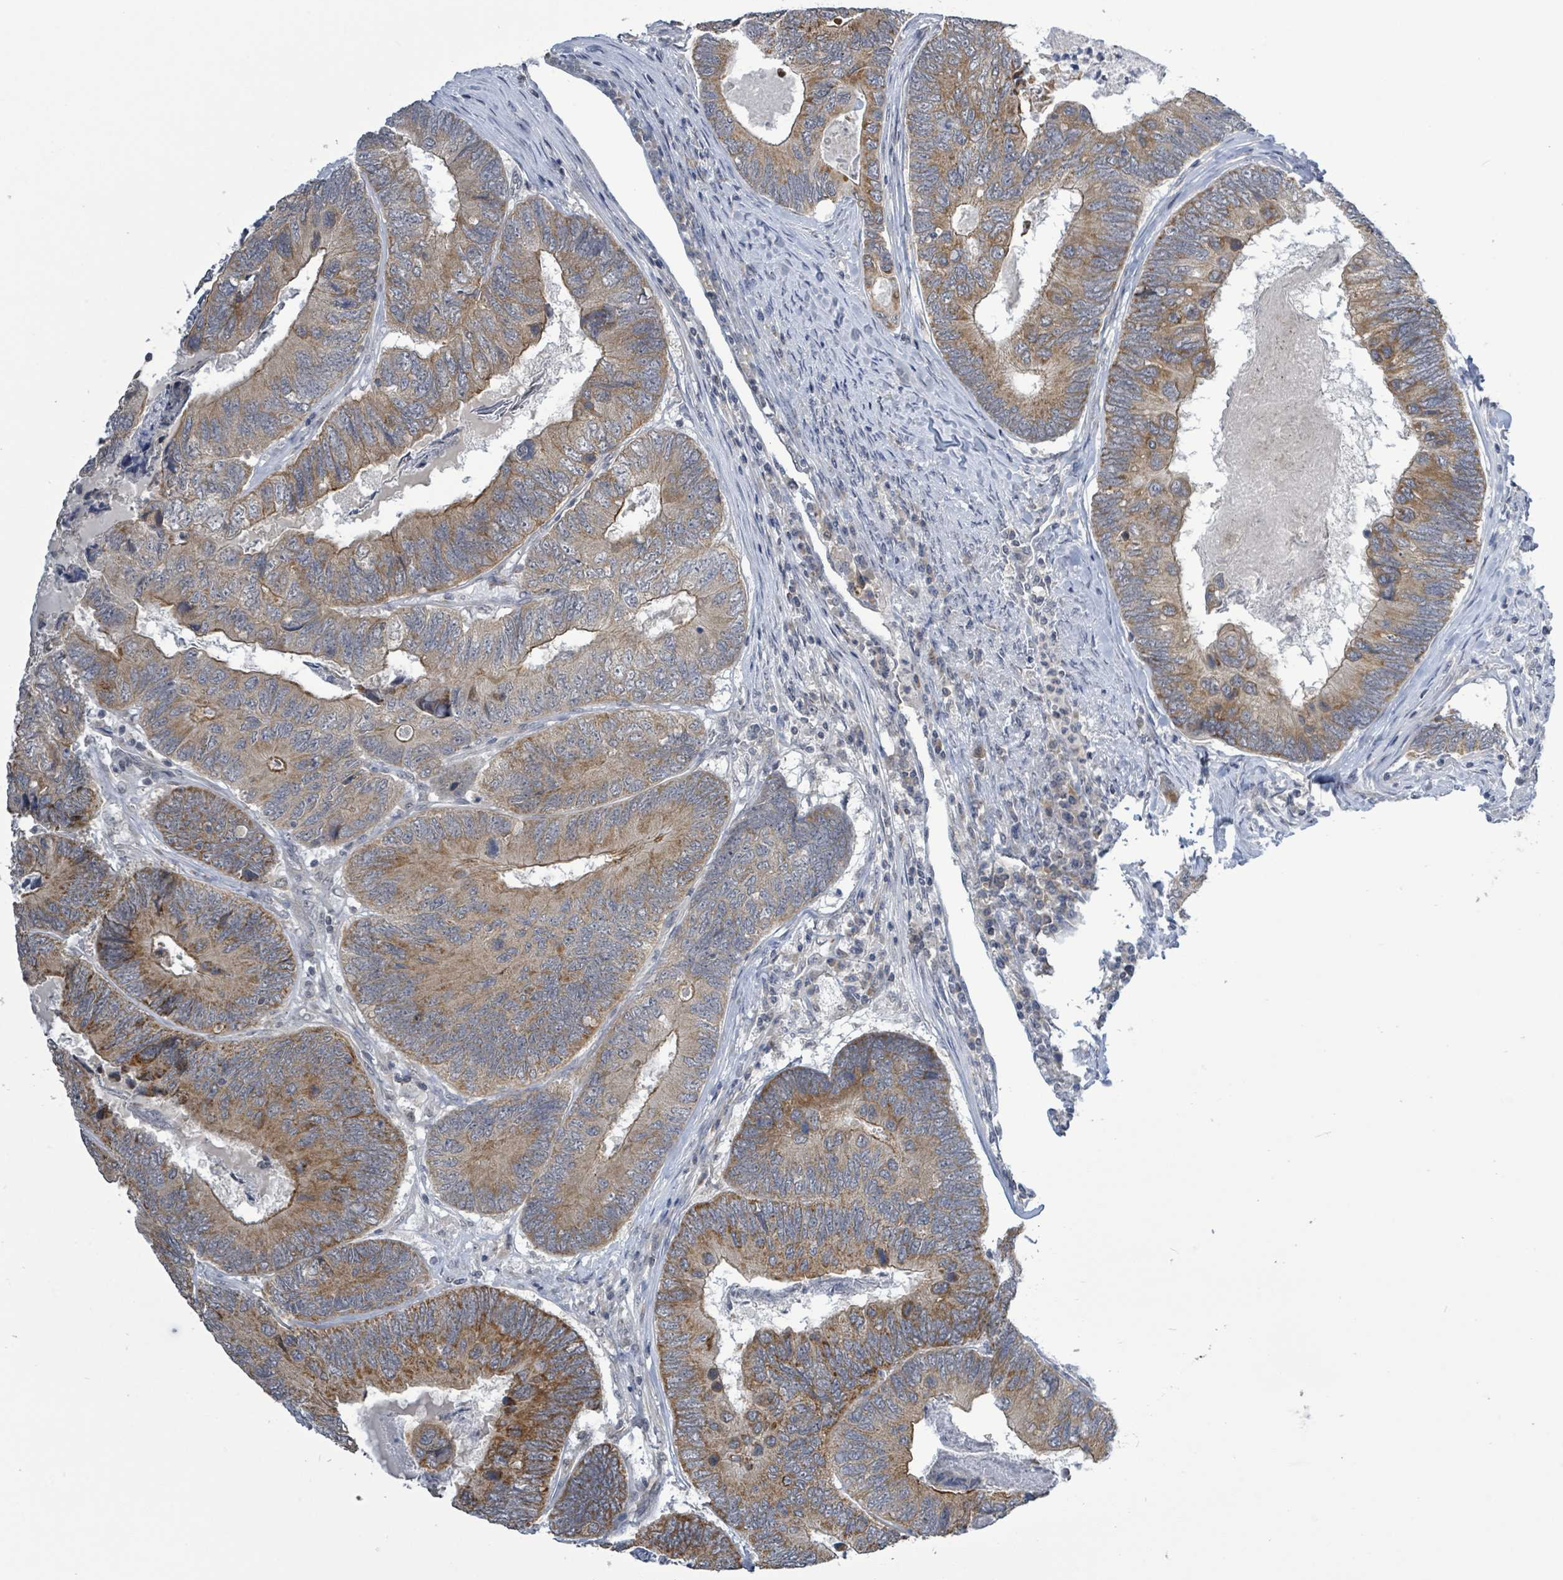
{"staining": {"intensity": "moderate", "quantity": ">75%", "location": "cytoplasmic/membranous"}, "tissue": "colorectal cancer", "cell_type": "Tumor cells", "image_type": "cancer", "snomed": [{"axis": "morphology", "description": "Adenocarcinoma, NOS"}, {"axis": "topography", "description": "Colon"}], "caption": "The micrograph shows staining of colorectal cancer (adenocarcinoma), revealing moderate cytoplasmic/membranous protein positivity (brown color) within tumor cells. (brown staining indicates protein expression, while blue staining denotes nuclei).", "gene": "COQ10B", "patient": {"sex": "female", "age": 67}}